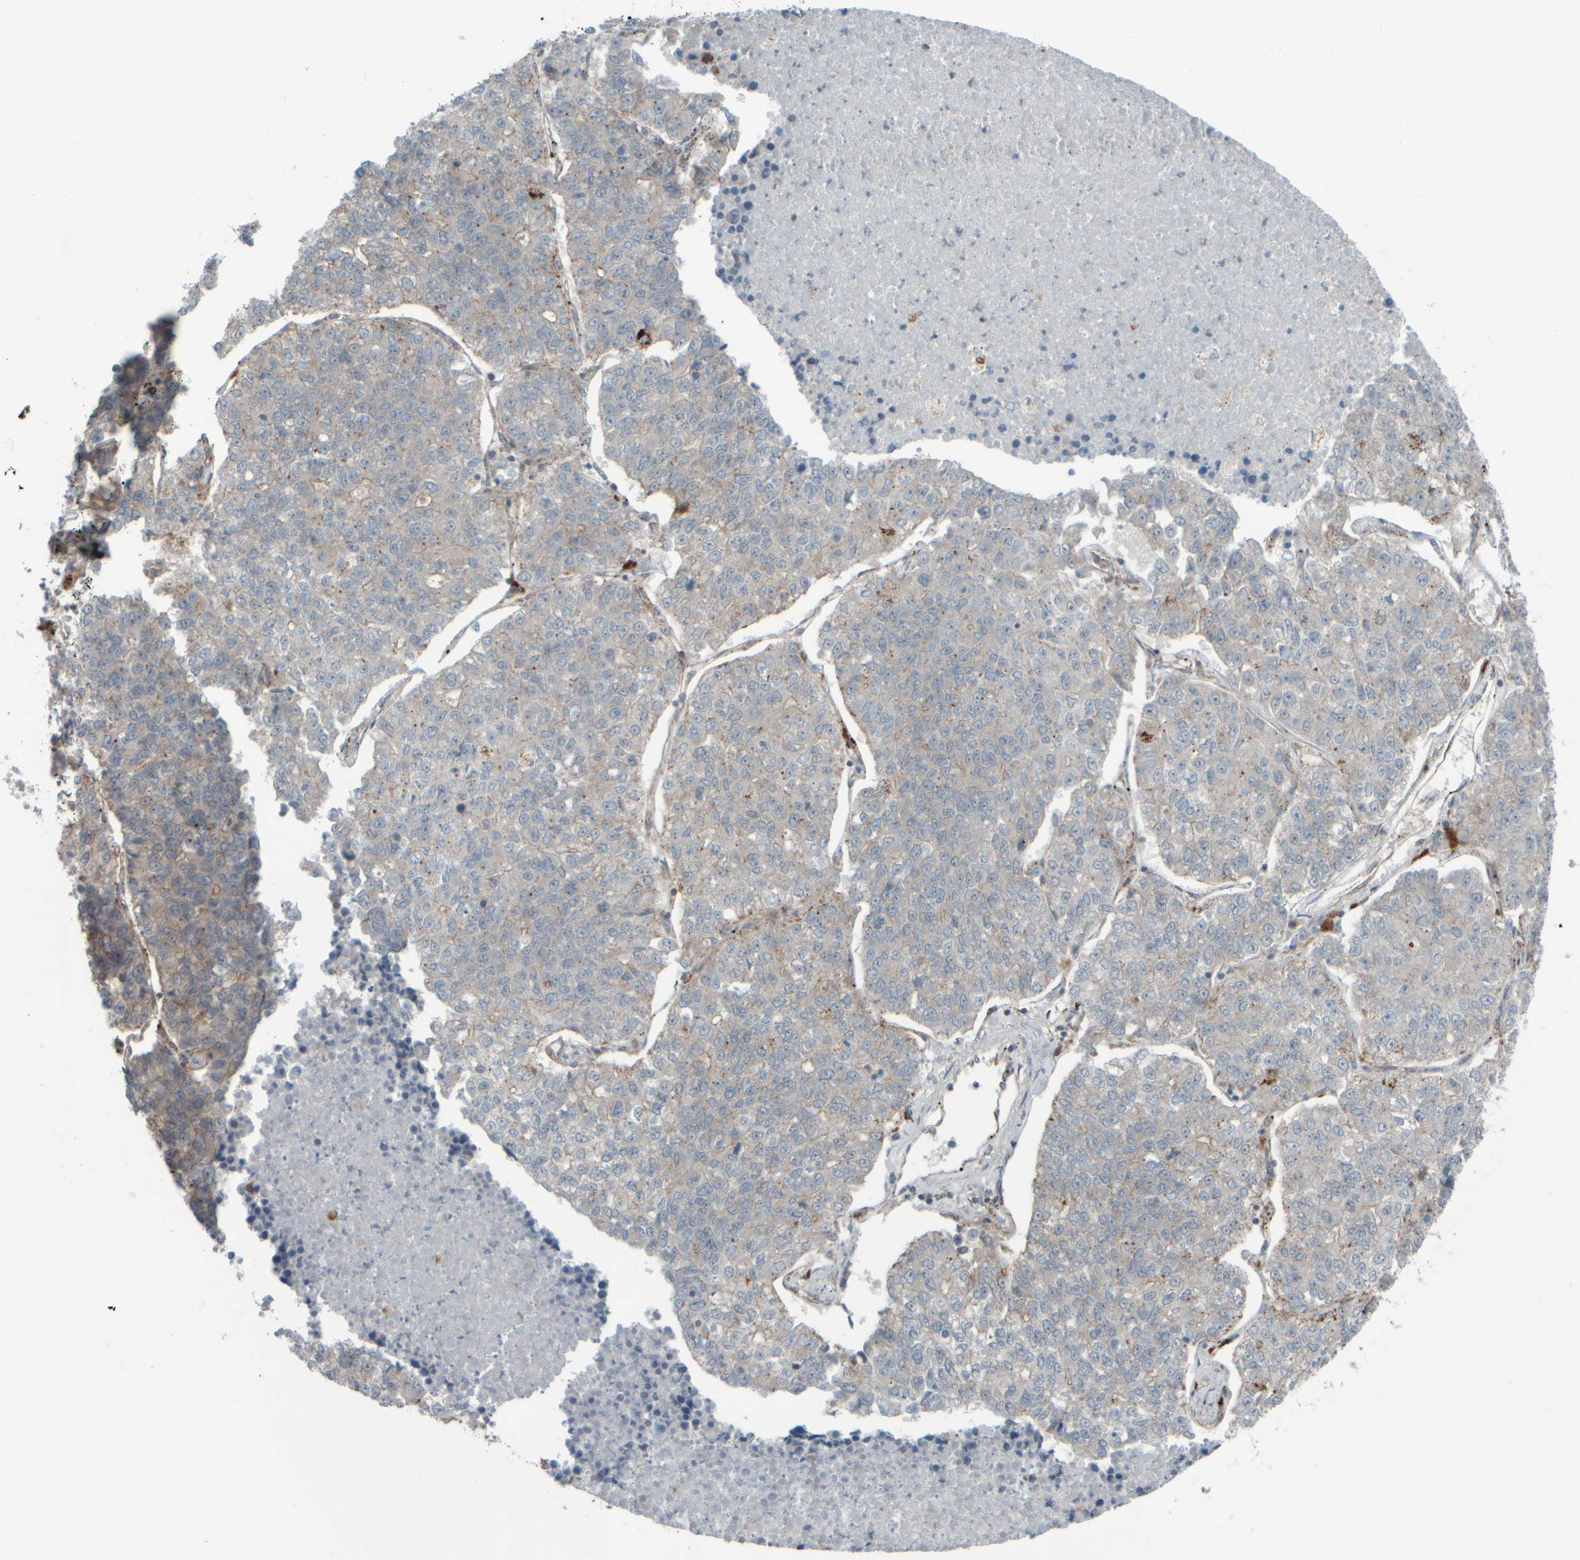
{"staining": {"intensity": "negative", "quantity": "none", "location": "none"}, "tissue": "lung cancer", "cell_type": "Tumor cells", "image_type": "cancer", "snomed": [{"axis": "morphology", "description": "Adenocarcinoma, NOS"}, {"axis": "topography", "description": "Lung"}], "caption": "Protein analysis of lung cancer (adenocarcinoma) reveals no significant expression in tumor cells.", "gene": "GIGYF1", "patient": {"sex": "male", "age": 49}}